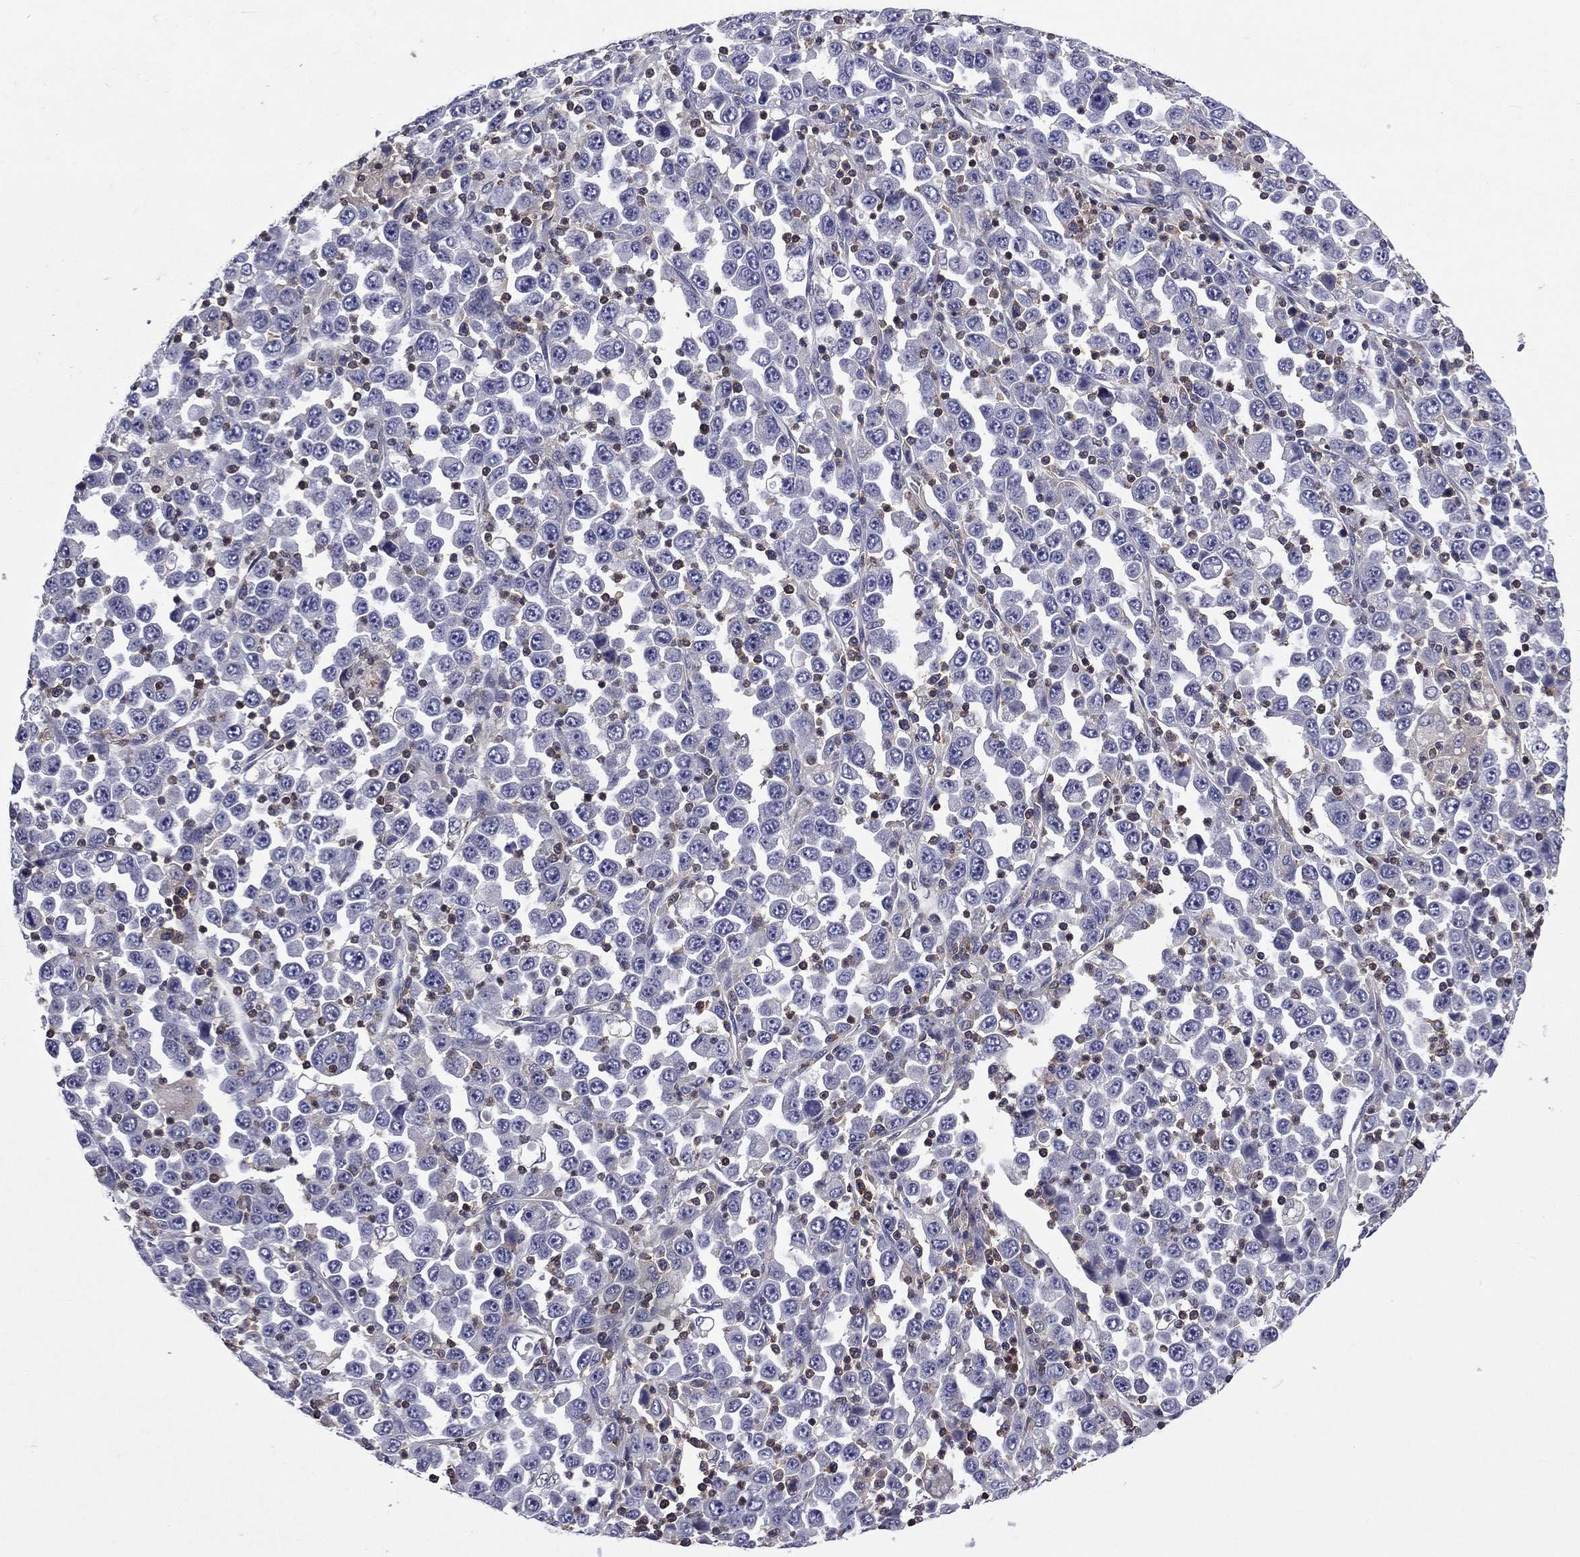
{"staining": {"intensity": "negative", "quantity": "none", "location": "none"}, "tissue": "stomach cancer", "cell_type": "Tumor cells", "image_type": "cancer", "snomed": [{"axis": "morphology", "description": "Normal tissue, NOS"}, {"axis": "morphology", "description": "Adenocarcinoma, NOS"}, {"axis": "topography", "description": "Stomach, upper"}, {"axis": "topography", "description": "Stomach"}], "caption": "An immunohistochemistry photomicrograph of stomach adenocarcinoma is shown. There is no staining in tumor cells of stomach adenocarcinoma.", "gene": "ARHGAP45", "patient": {"sex": "male", "age": 59}}